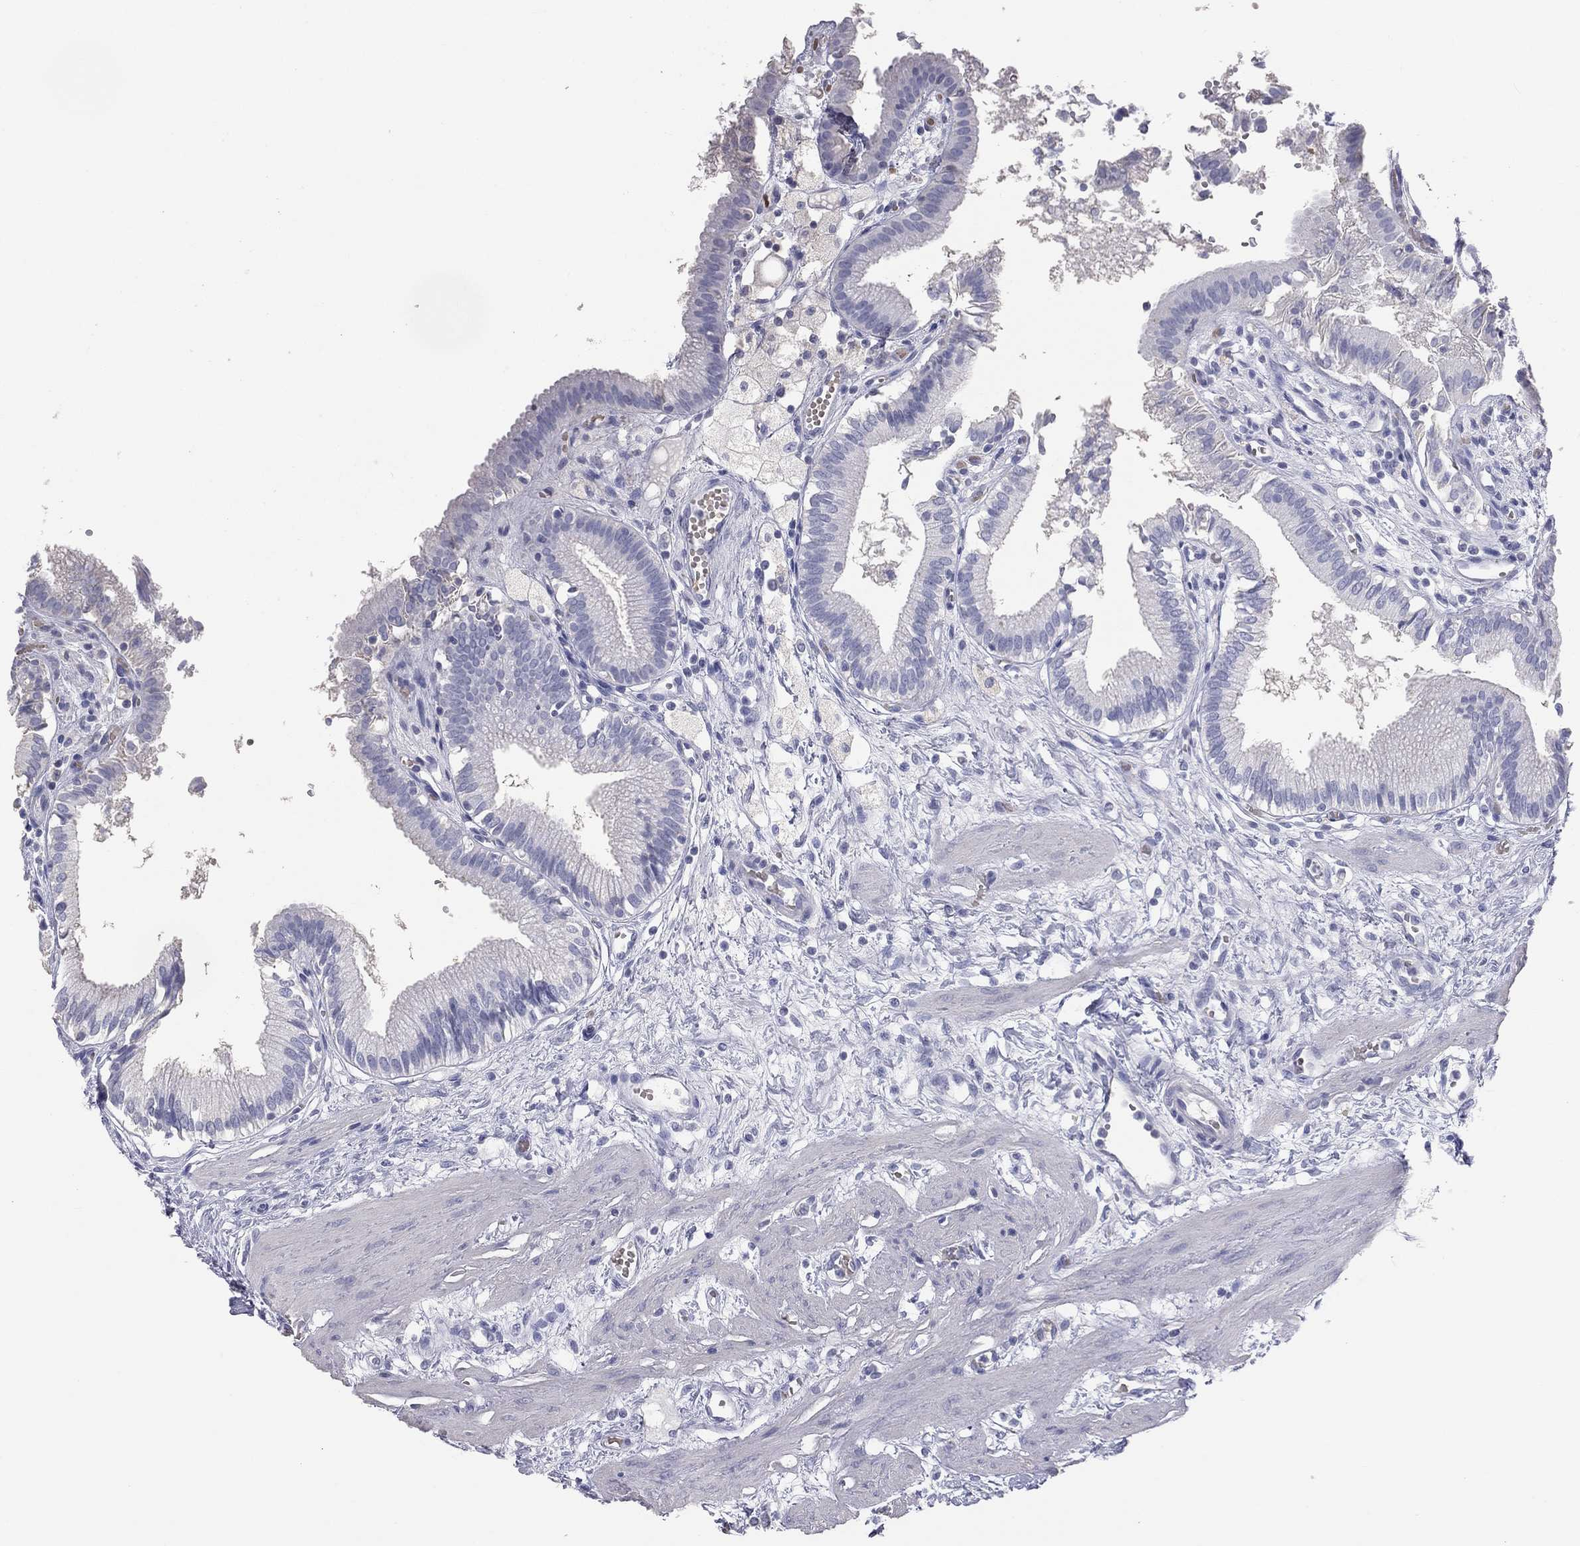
{"staining": {"intensity": "negative", "quantity": "none", "location": "none"}, "tissue": "gallbladder", "cell_type": "Glandular cells", "image_type": "normal", "snomed": [{"axis": "morphology", "description": "Normal tissue, NOS"}, {"axis": "topography", "description": "Gallbladder"}], "caption": "Protein analysis of normal gallbladder exhibits no significant staining in glandular cells.", "gene": "ESX1", "patient": {"sex": "female", "age": 24}}